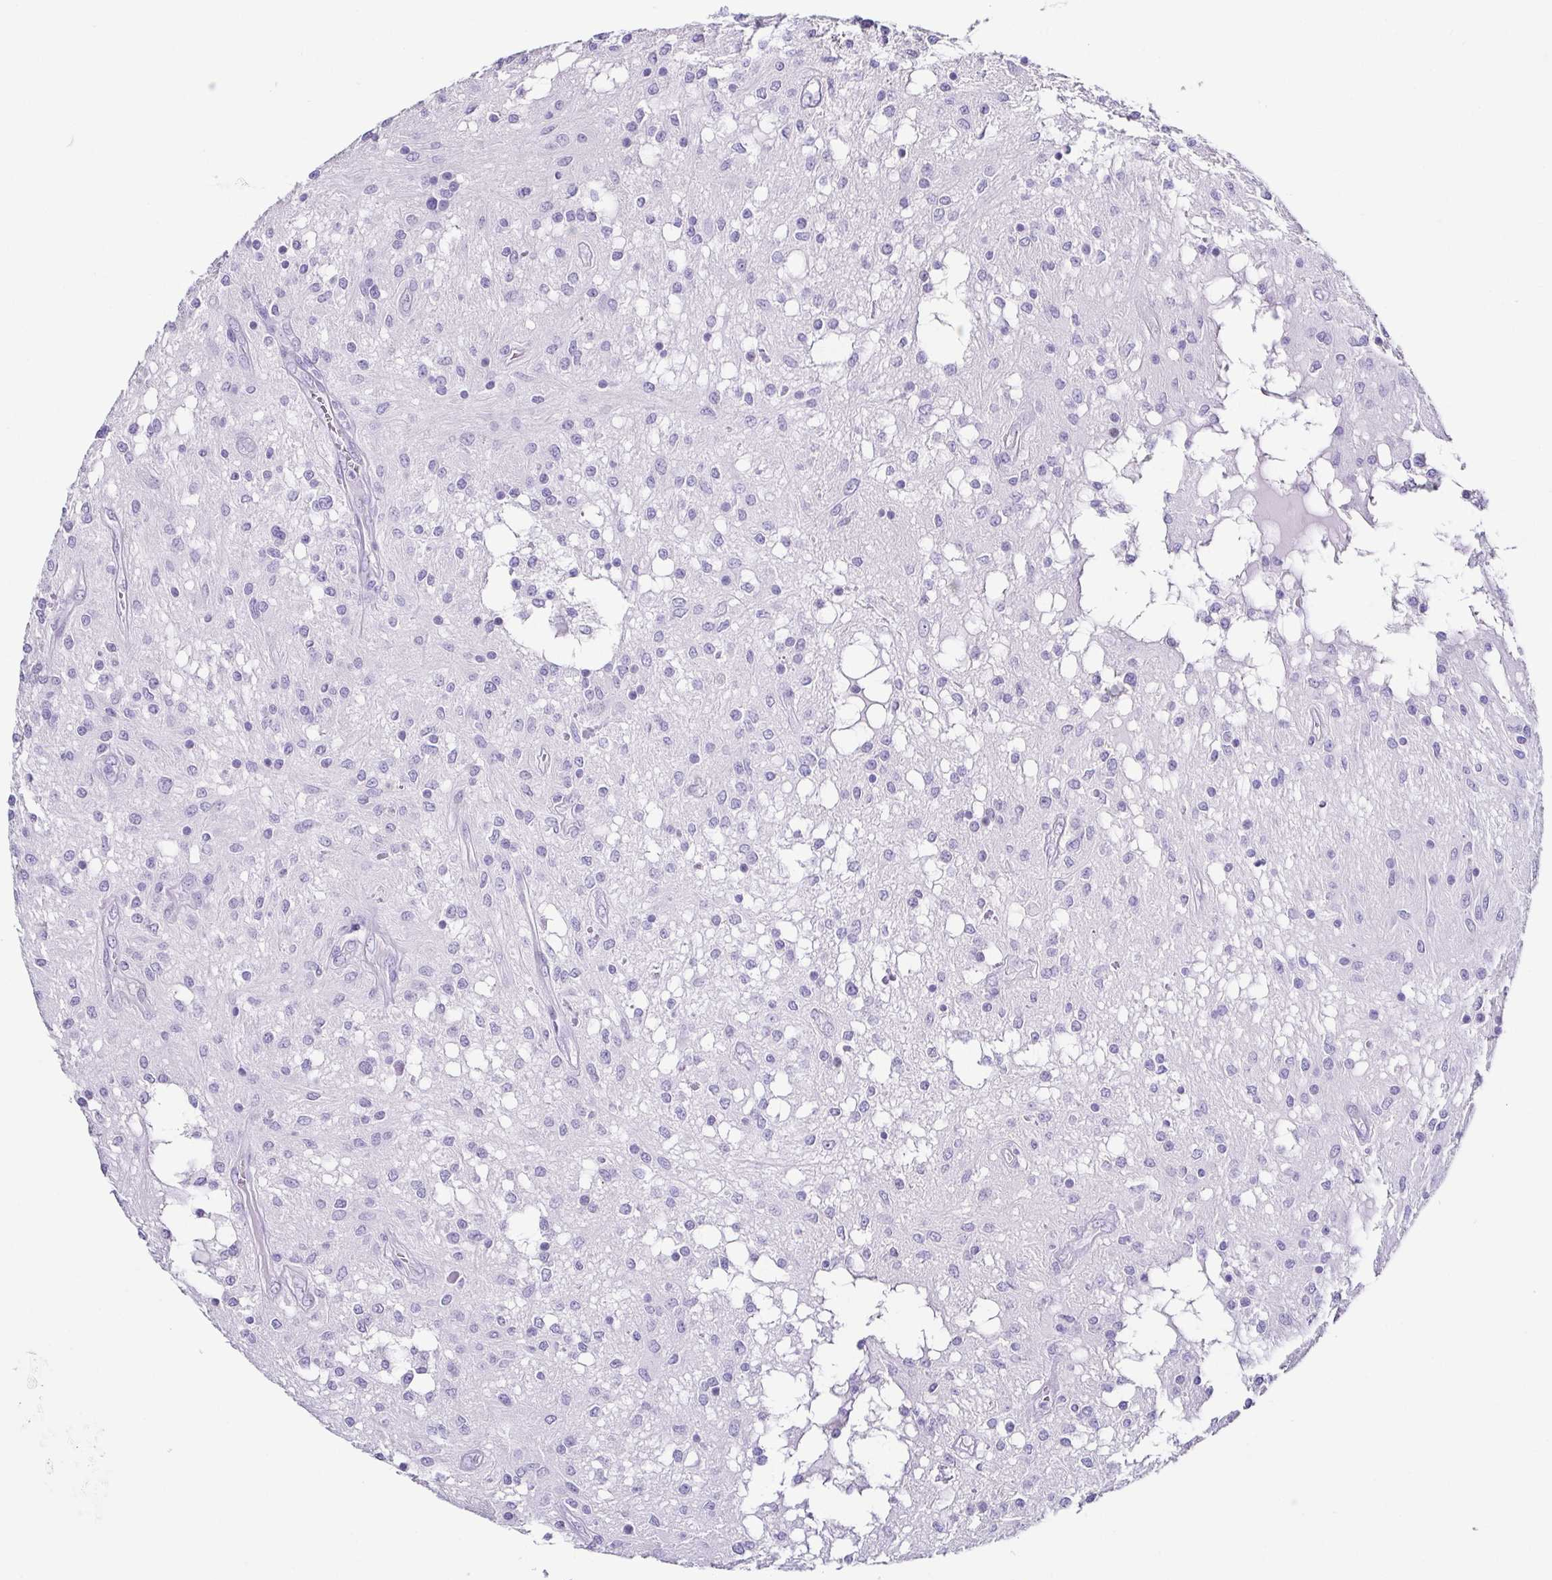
{"staining": {"intensity": "negative", "quantity": "none", "location": "none"}, "tissue": "glioma", "cell_type": "Tumor cells", "image_type": "cancer", "snomed": [{"axis": "morphology", "description": "Glioma, malignant, Low grade"}, {"axis": "topography", "description": "Cerebellum"}], "caption": "This photomicrograph is of malignant glioma (low-grade) stained with IHC to label a protein in brown with the nuclei are counter-stained blue. There is no positivity in tumor cells. (DAB immunohistochemistry visualized using brightfield microscopy, high magnification).", "gene": "TNNT2", "patient": {"sex": "female", "age": 14}}